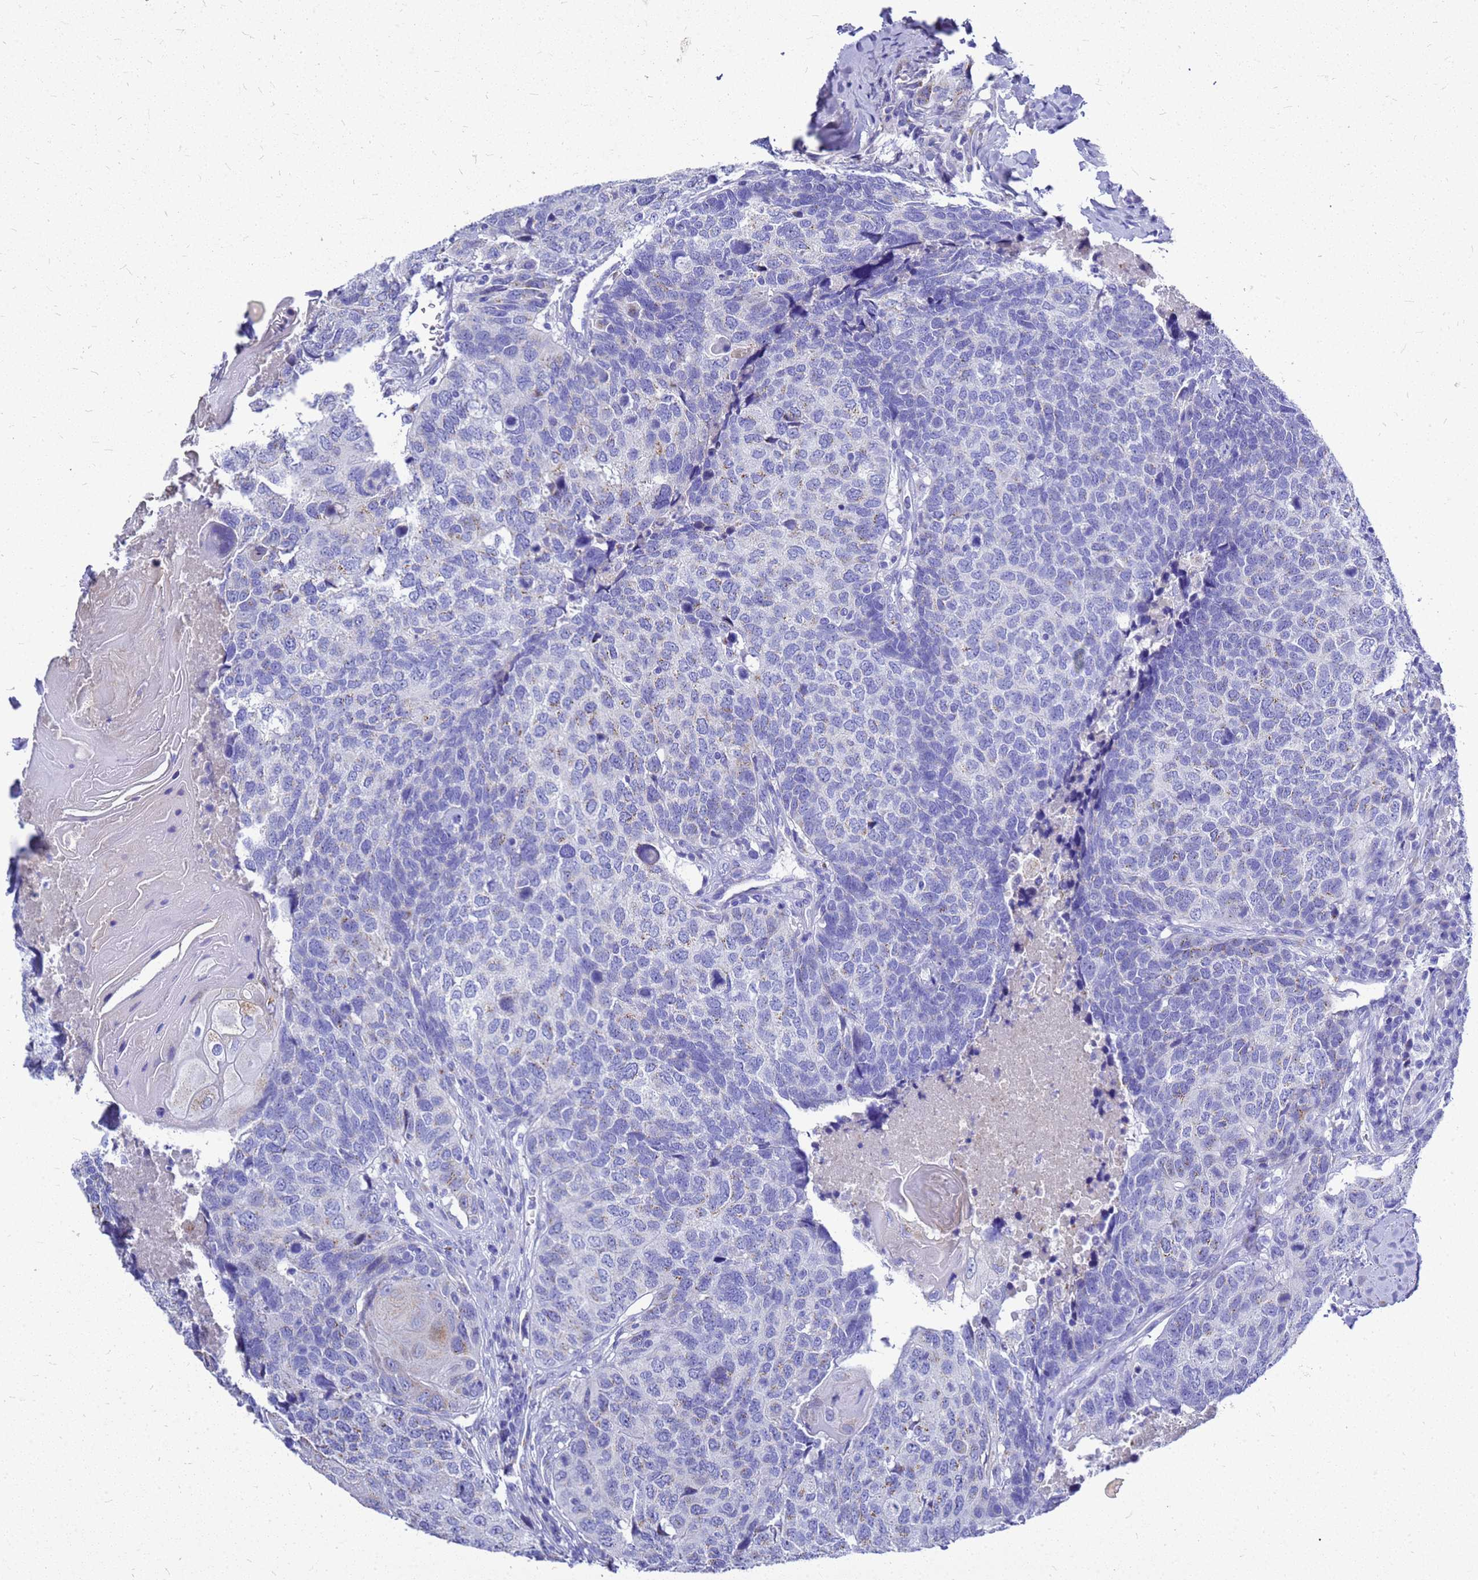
{"staining": {"intensity": "negative", "quantity": "none", "location": "none"}, "tissue": "head and neck cancer", "cell_type": "Tumor cells", "image_type": "cancer", "snomed": [{"axis": "morphology", "description": "Squamous cell carcinoma, NOS"}, {"axis": "topography", "description": "Head-Neck"}], "caption": "Immunohistochemistry histopathology image of head and neck squamous cell carcinoma stained for a protein (brown), which exhibits no expression in tumor cells.", "gene": "OR52E2", "patient": {"sex": "male", "age": 66}}